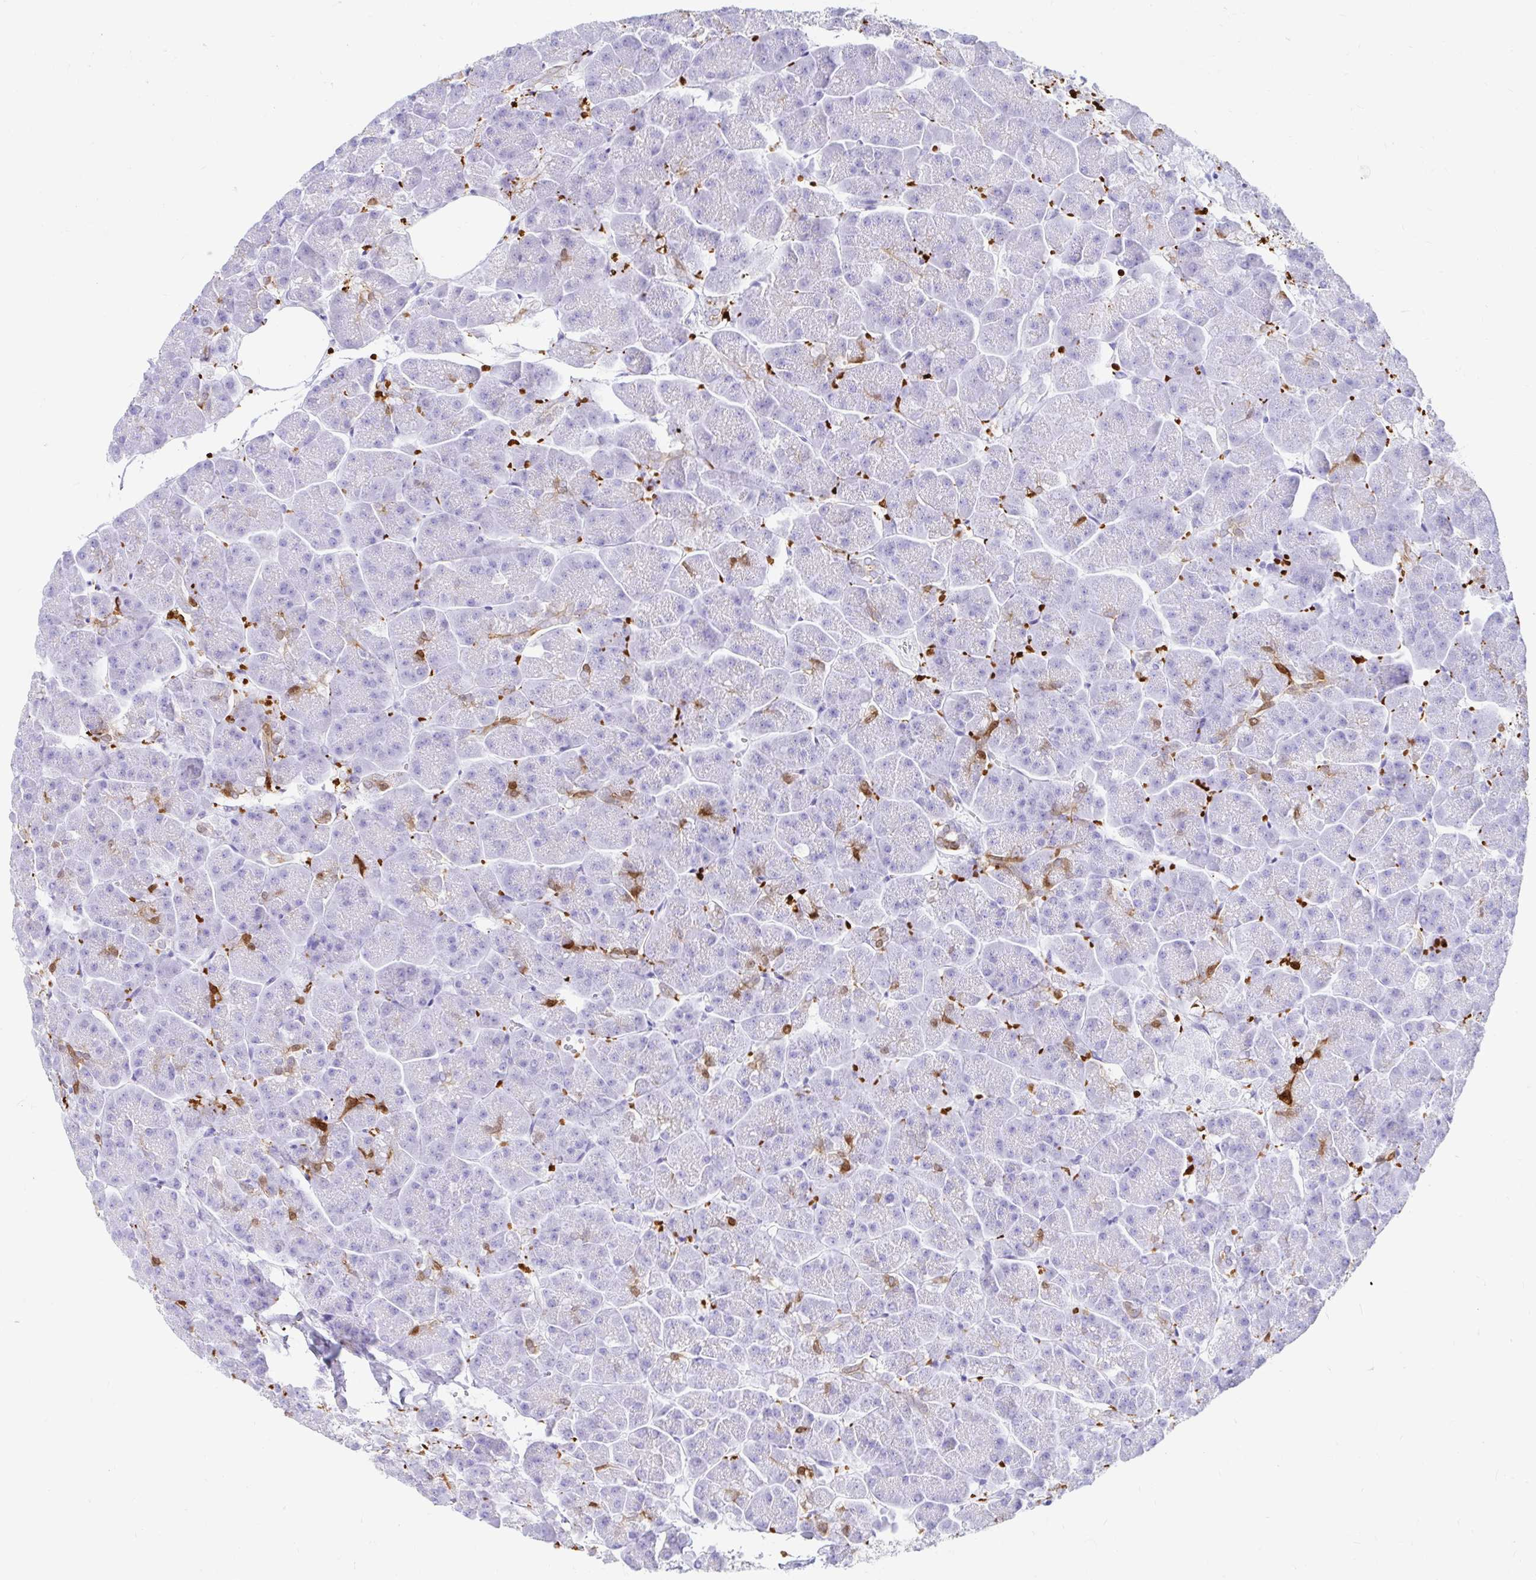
{"staining": {"intensity": "strong", "quantity": "<25%", "location": "cytoplasmic/membranous"}, "tissue": "pancreas", "cell_type": "Exocrine glandular cells", "image_type": "normal", "snomed": [{"axis": "morphology", "description": "Normal tissue, NOS"}, {"axis": "topography", "description": "Pancreas"}, {"axis": "topography", "description": "Peripheral nerve tissue"}], "caption": "Pancreas stained with DAB (3,3'-diaminobenzidine) immunohistochemistry (IHC) demonstrates medium levels of strong cytoplasmic/membranous staining in about <25% of exocrine glandular cells.", "gene": "PPP1R1B", "patient": {"sex": "male", "age": 54}}